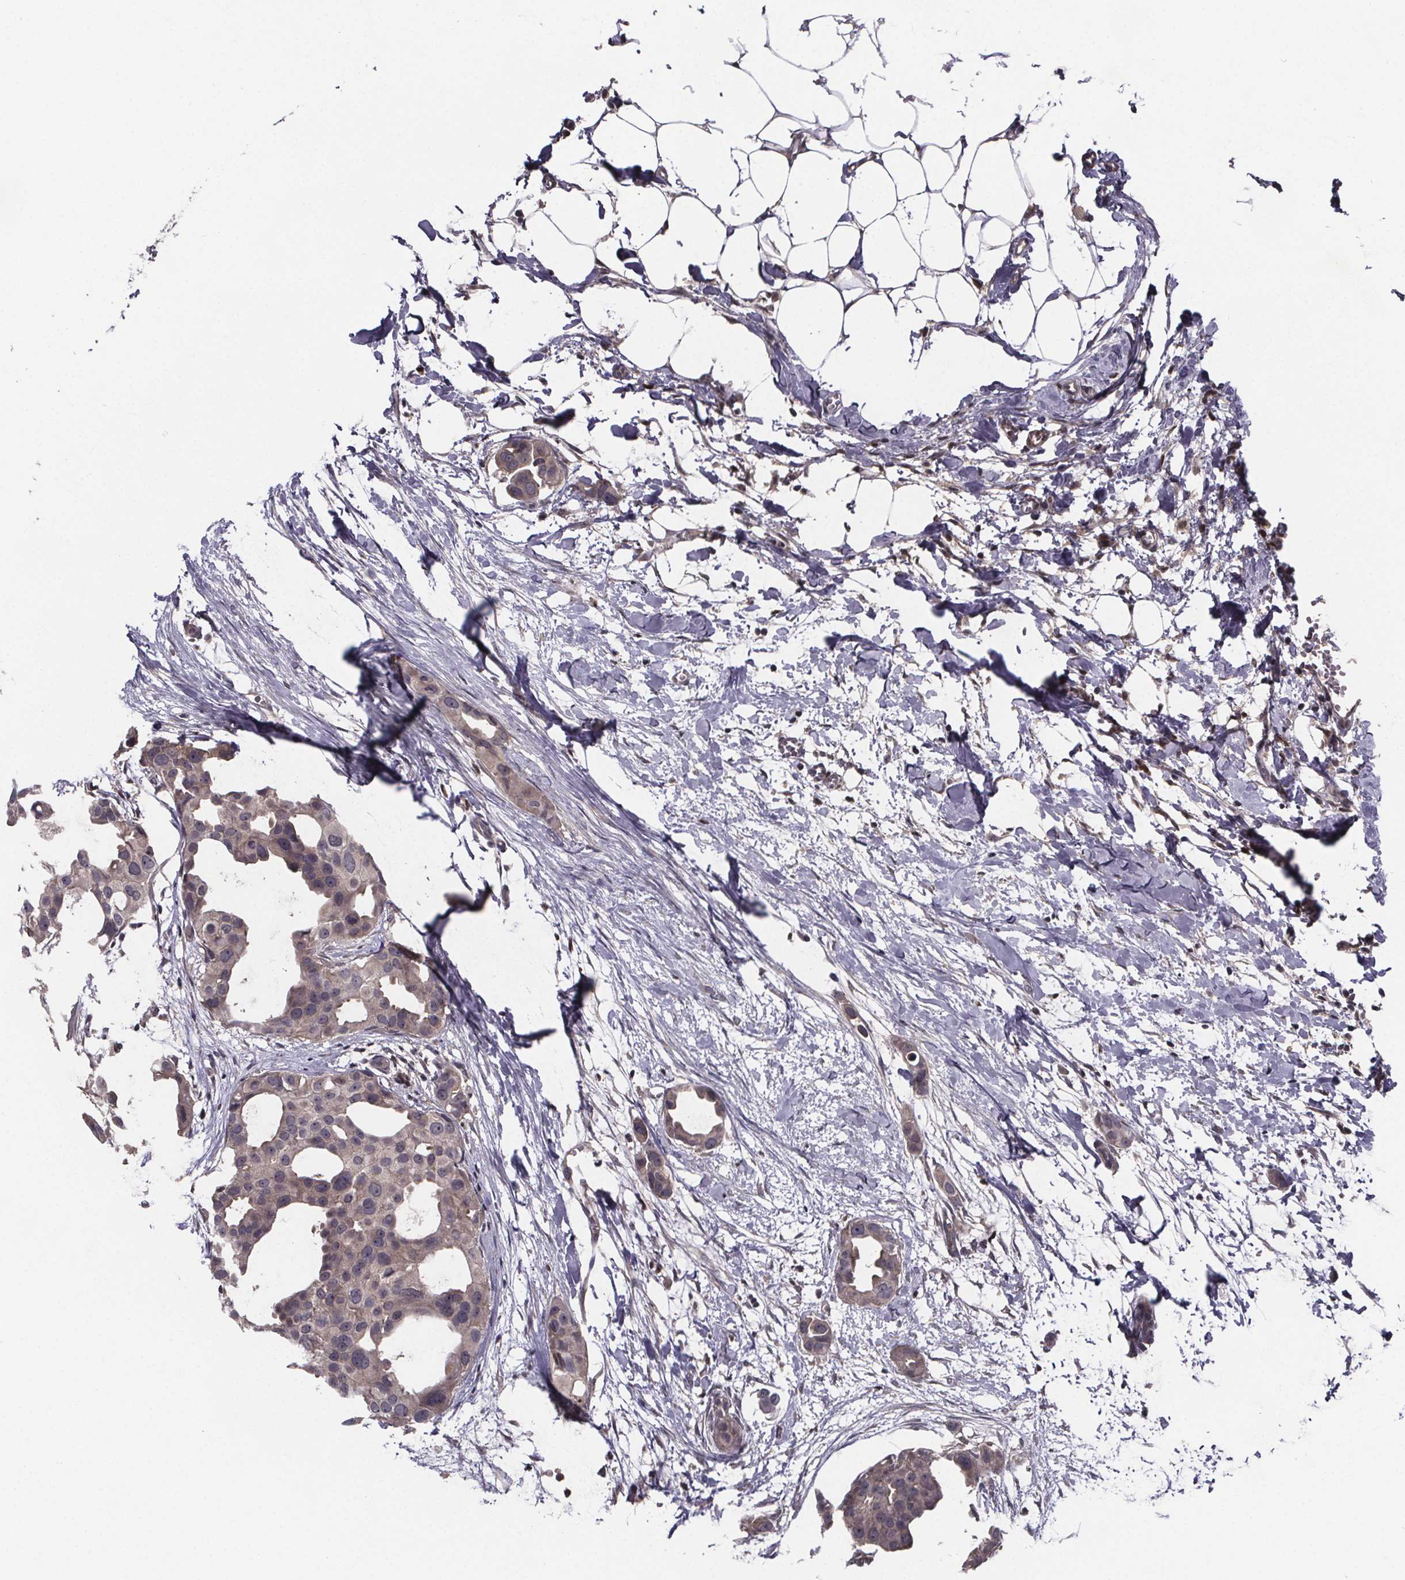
{"staining": {"intensity": "weak", "quantity": "<25%", "location": "cytoplasmic/membranous"}, "tissue": "breast cancer", "cell_type": "Tumor cells", "image_type": "cancer", "snomed": [{"axis": "morphology", "description": "Duct carcinoma"}, {"axis": "topography", "description": "Breast"}], "caption": "A high-resolution histopathology image shows immunohistochemistry (IHC) staining of breast cancer (invasive ductal carcinoma), which exhibits no significant staining in tumor cells. (Stains: DAB (3,3'-diaminobenzidine) IHC with hematoxylin counter stain, Microscopy: brightfield microscopy at high magnification).", "gene": "FN3KRP", "patient": {"sex": "female", "age": 38}}